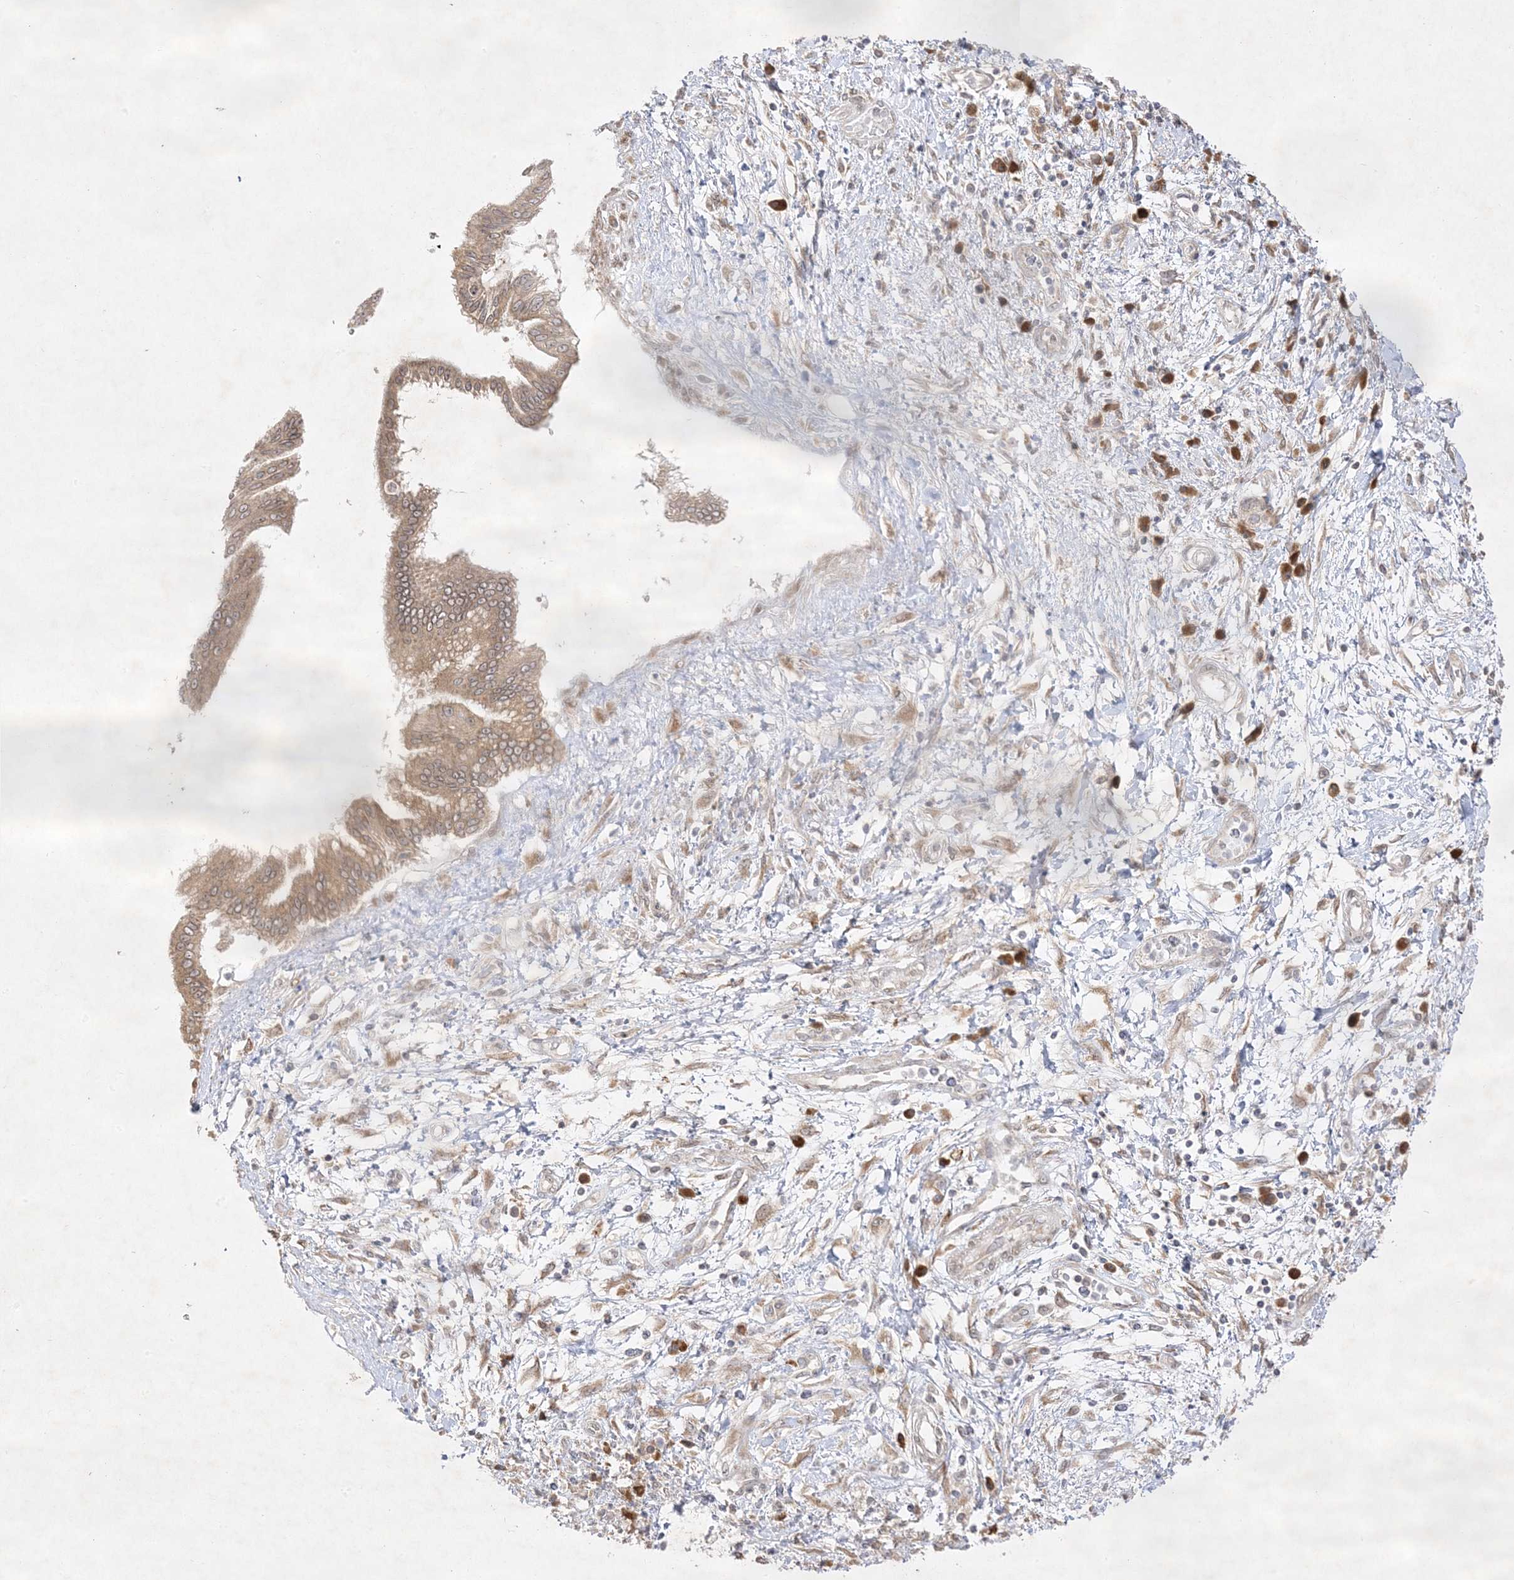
{"staining": {"intensity": "weak", "quantity": ">75%", "location": "cytoplasmic/membranous"}, "tissue": "pancreatic cancer", "cell_type": "Tumor cells", "image_type": "cancer", "snomed": [{"axis": "morphology", "description": "Adenocarcinoma, NOS"}, {"axis": "topography", "description": "Pancreas"}], "caption": "Tumor cells exhibit low levels of weak cytoplasmic/membranous staining in about >75% of cells in pancreatic adenocarcinoma.", "gene": "C2CD2", "patient": {"sex": "female", "age": 56}}